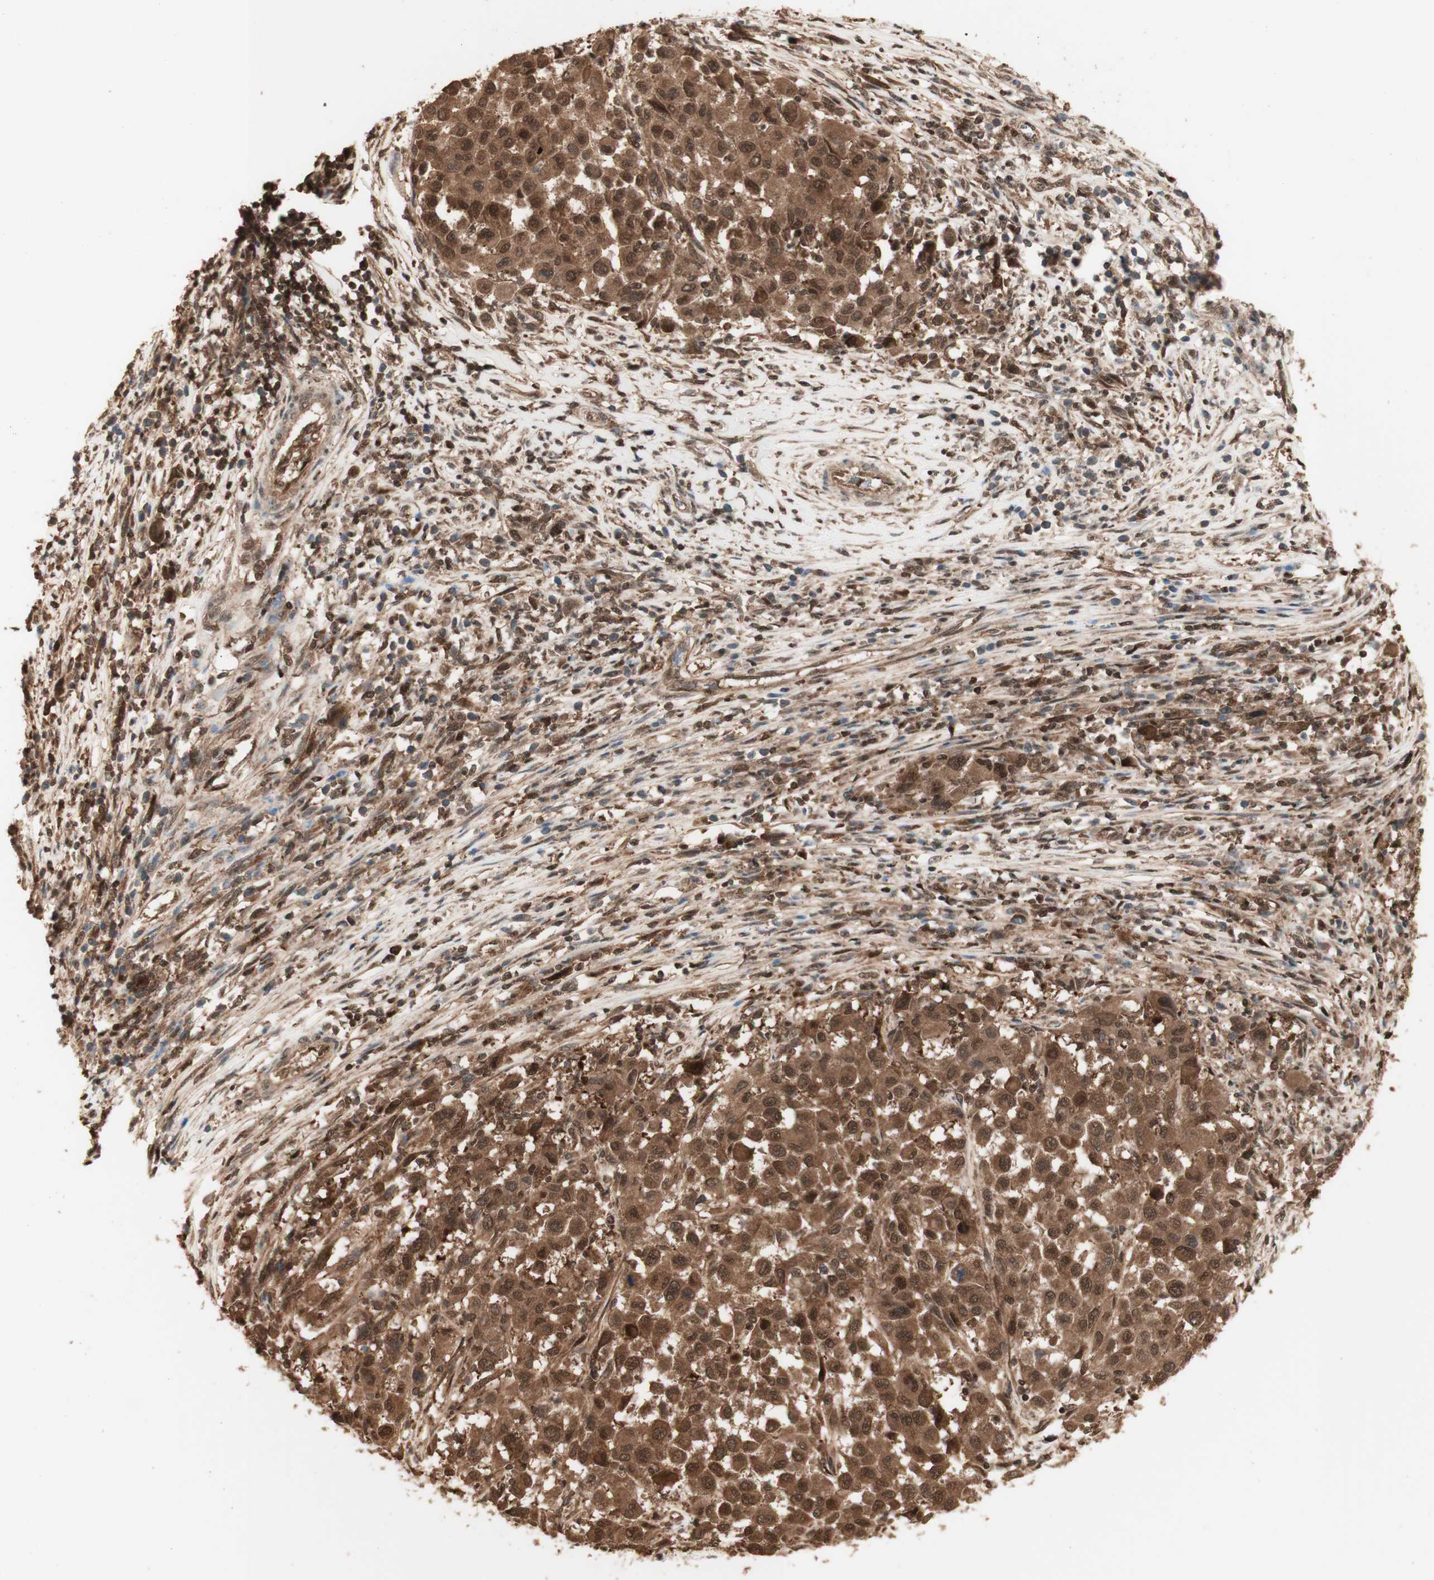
{"staining": {"intensity": "moderate", "quantity": ">75%", "location": "cytoplasmic/membranous,nuclear"}, "tissue": "melanoma", "cell_type": "Tumor cells", "image_type": "cancer", "snomed": [{"axis": "morphology", "description": "Malignant melanoma, Metastatic site"}, {"axis": "topography", "description": "Lymph node"}], "caption": "The photomicrograph demonstrates staining of melanoma, revealing moderate cytoplasmic/membranous and nuclear protein staining (brown color) within tumor cells.", "gene": "YWHAB", "patient": {"sex": "male", "age": 61}}